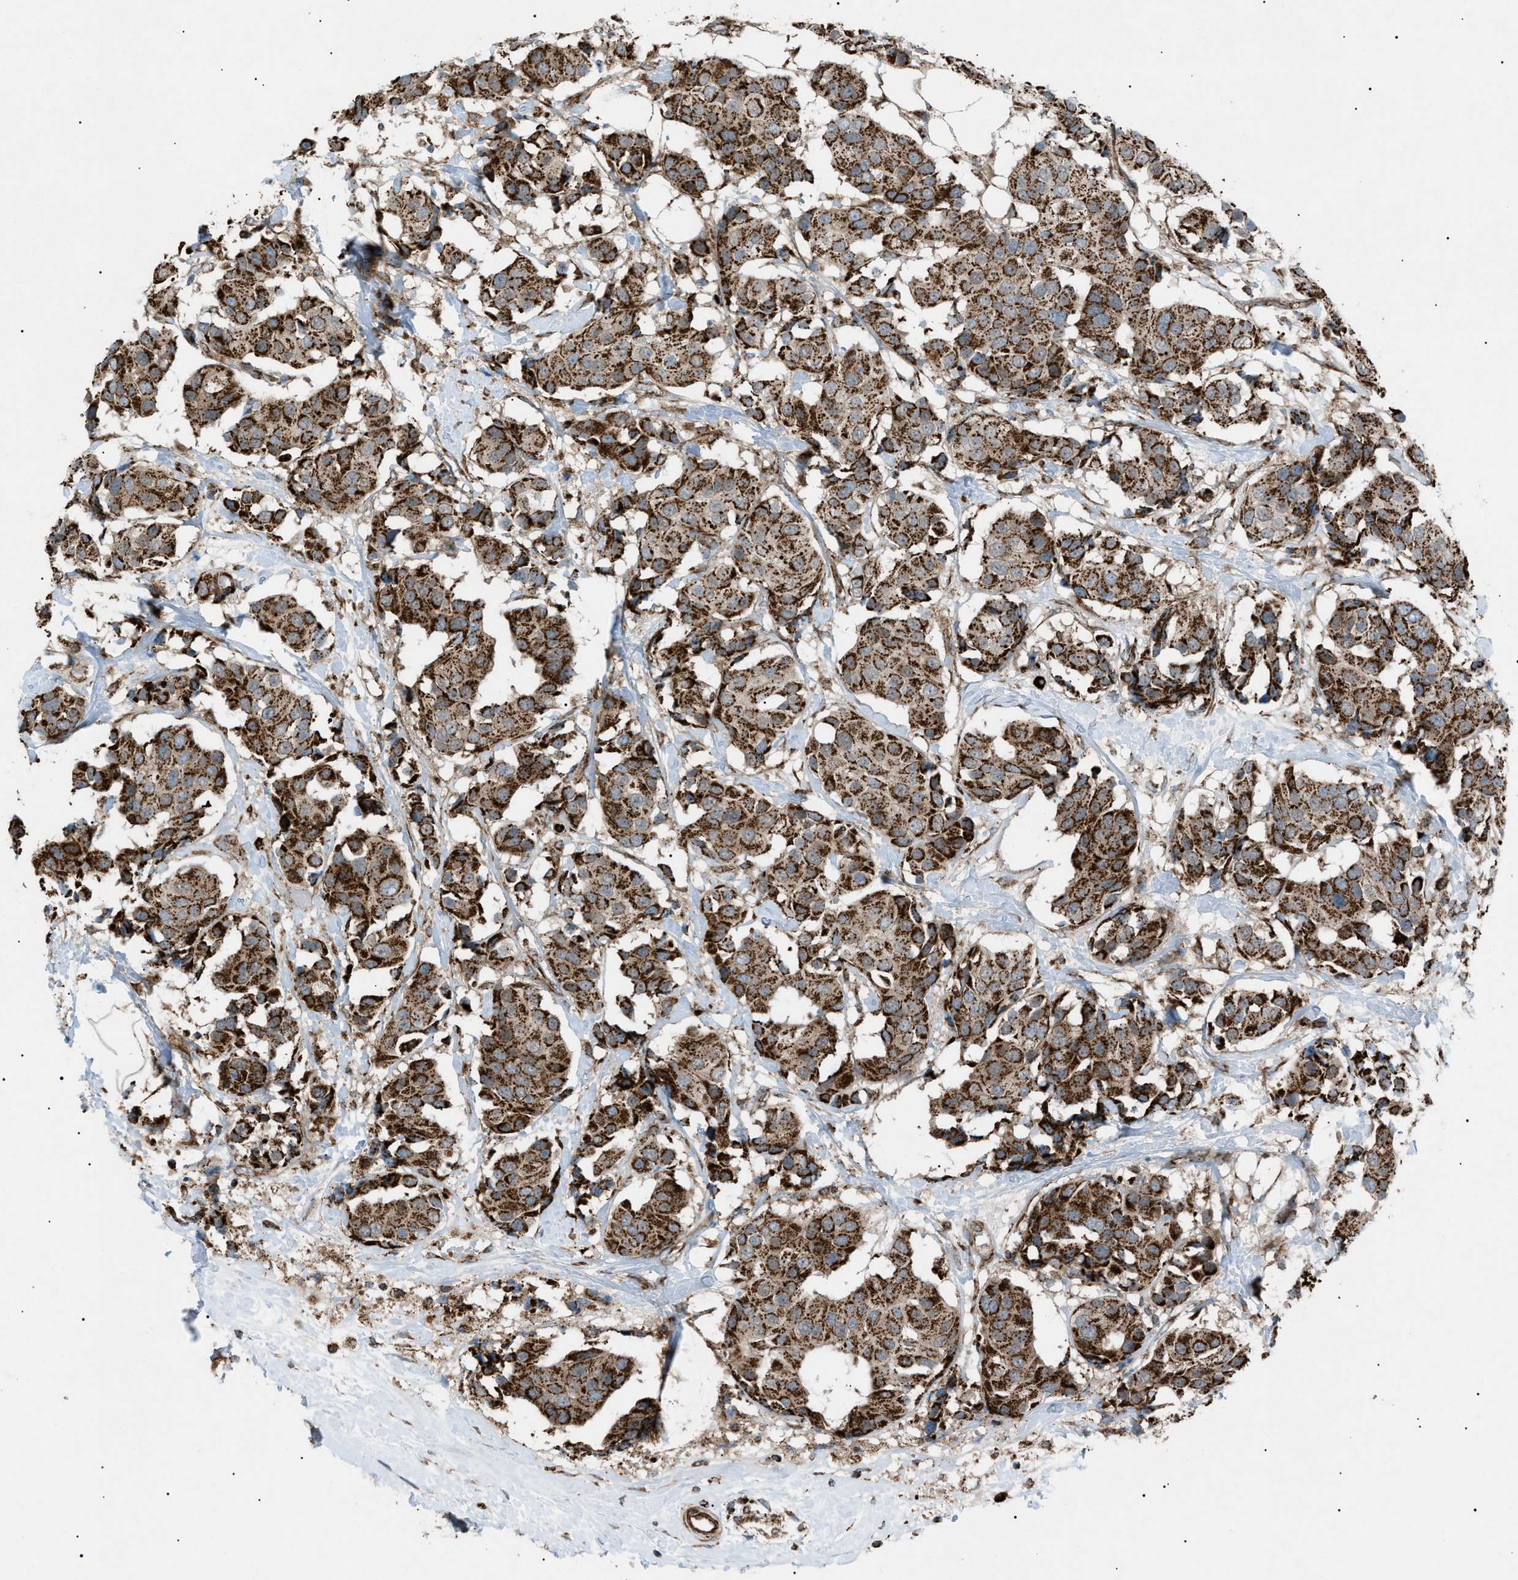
{"staining": {"intensity": "strong", "quantity": ">75%", "location": "cytoplasmic/membranous"}, "tissue": "breast cancer", "cell_type": "Tumor cells", "image_type": "cancer", "snomed": [{"axis": "morphology", "description": "Normal tissue, NOS"}, {"axis": "morphology", "description": "Duct carcinoma"}, {"axis": "topography", "description": "Breast"}], "caption": "Breast intraductal carcinoma stained with a protein marker shows strong staining in tumor cells.", "gene": "C1GALT1C1", "patient": {"sex": "female", "age": 39}}